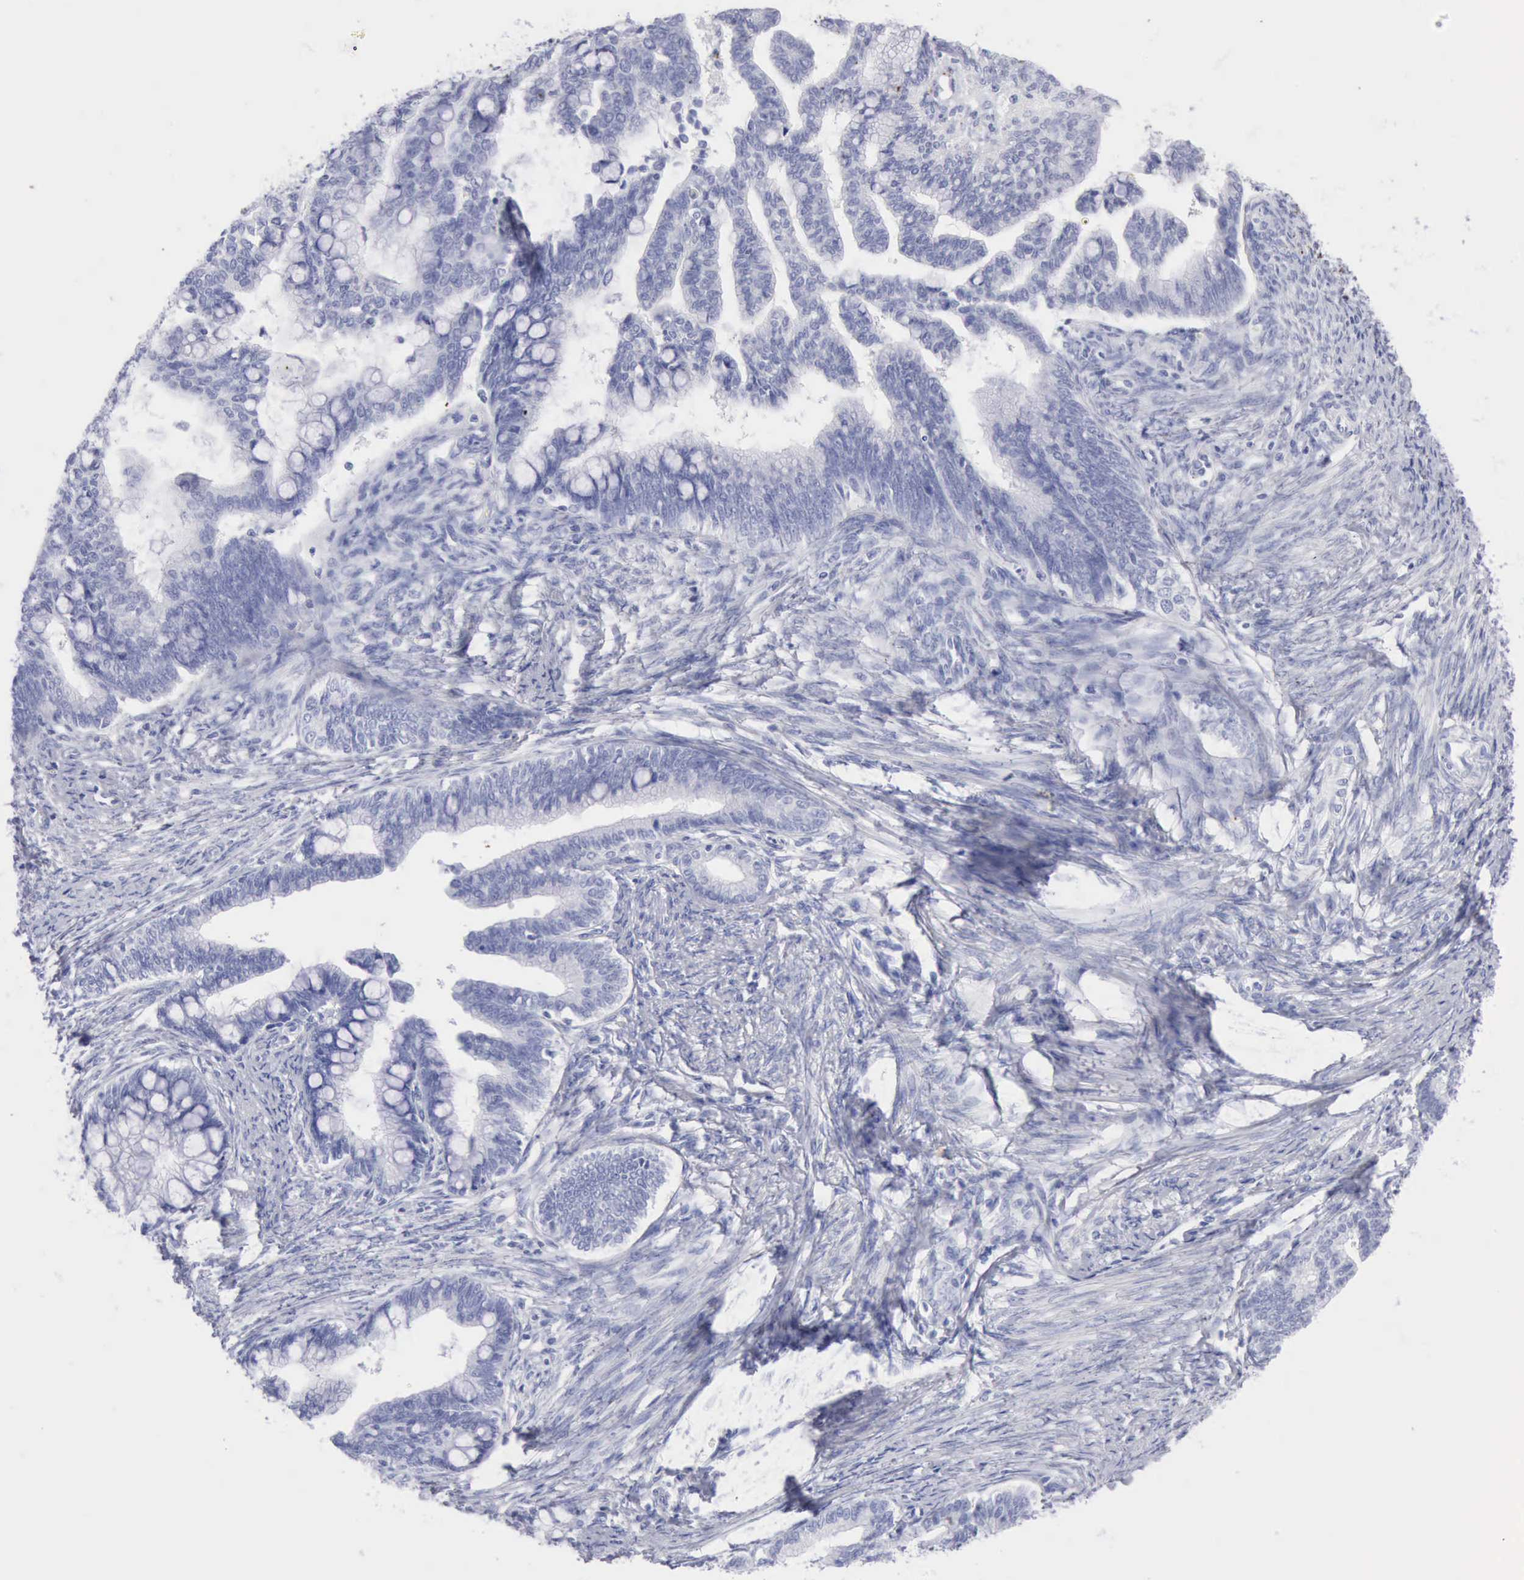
{"staining": {"intensity": "negative", "quantity": "none", "location": "none"}, "tissue": "cervical cancer", "cell_type": "Tumor cells", "image_type": "cancer", "snomed": [{"axis": "morphology", "description": "Adenocarcinoma, NOS"}, {"axis": "topography", "description": "Cervix"}], "caption": "Tumor cells are negative for brown protein staining in adenocarcinoma (cervical). (Immunohistochemistry, brightfield microscopy, high magnification).", "gene": "KRT5", "patient": {"sex": "female", "age": 36}}